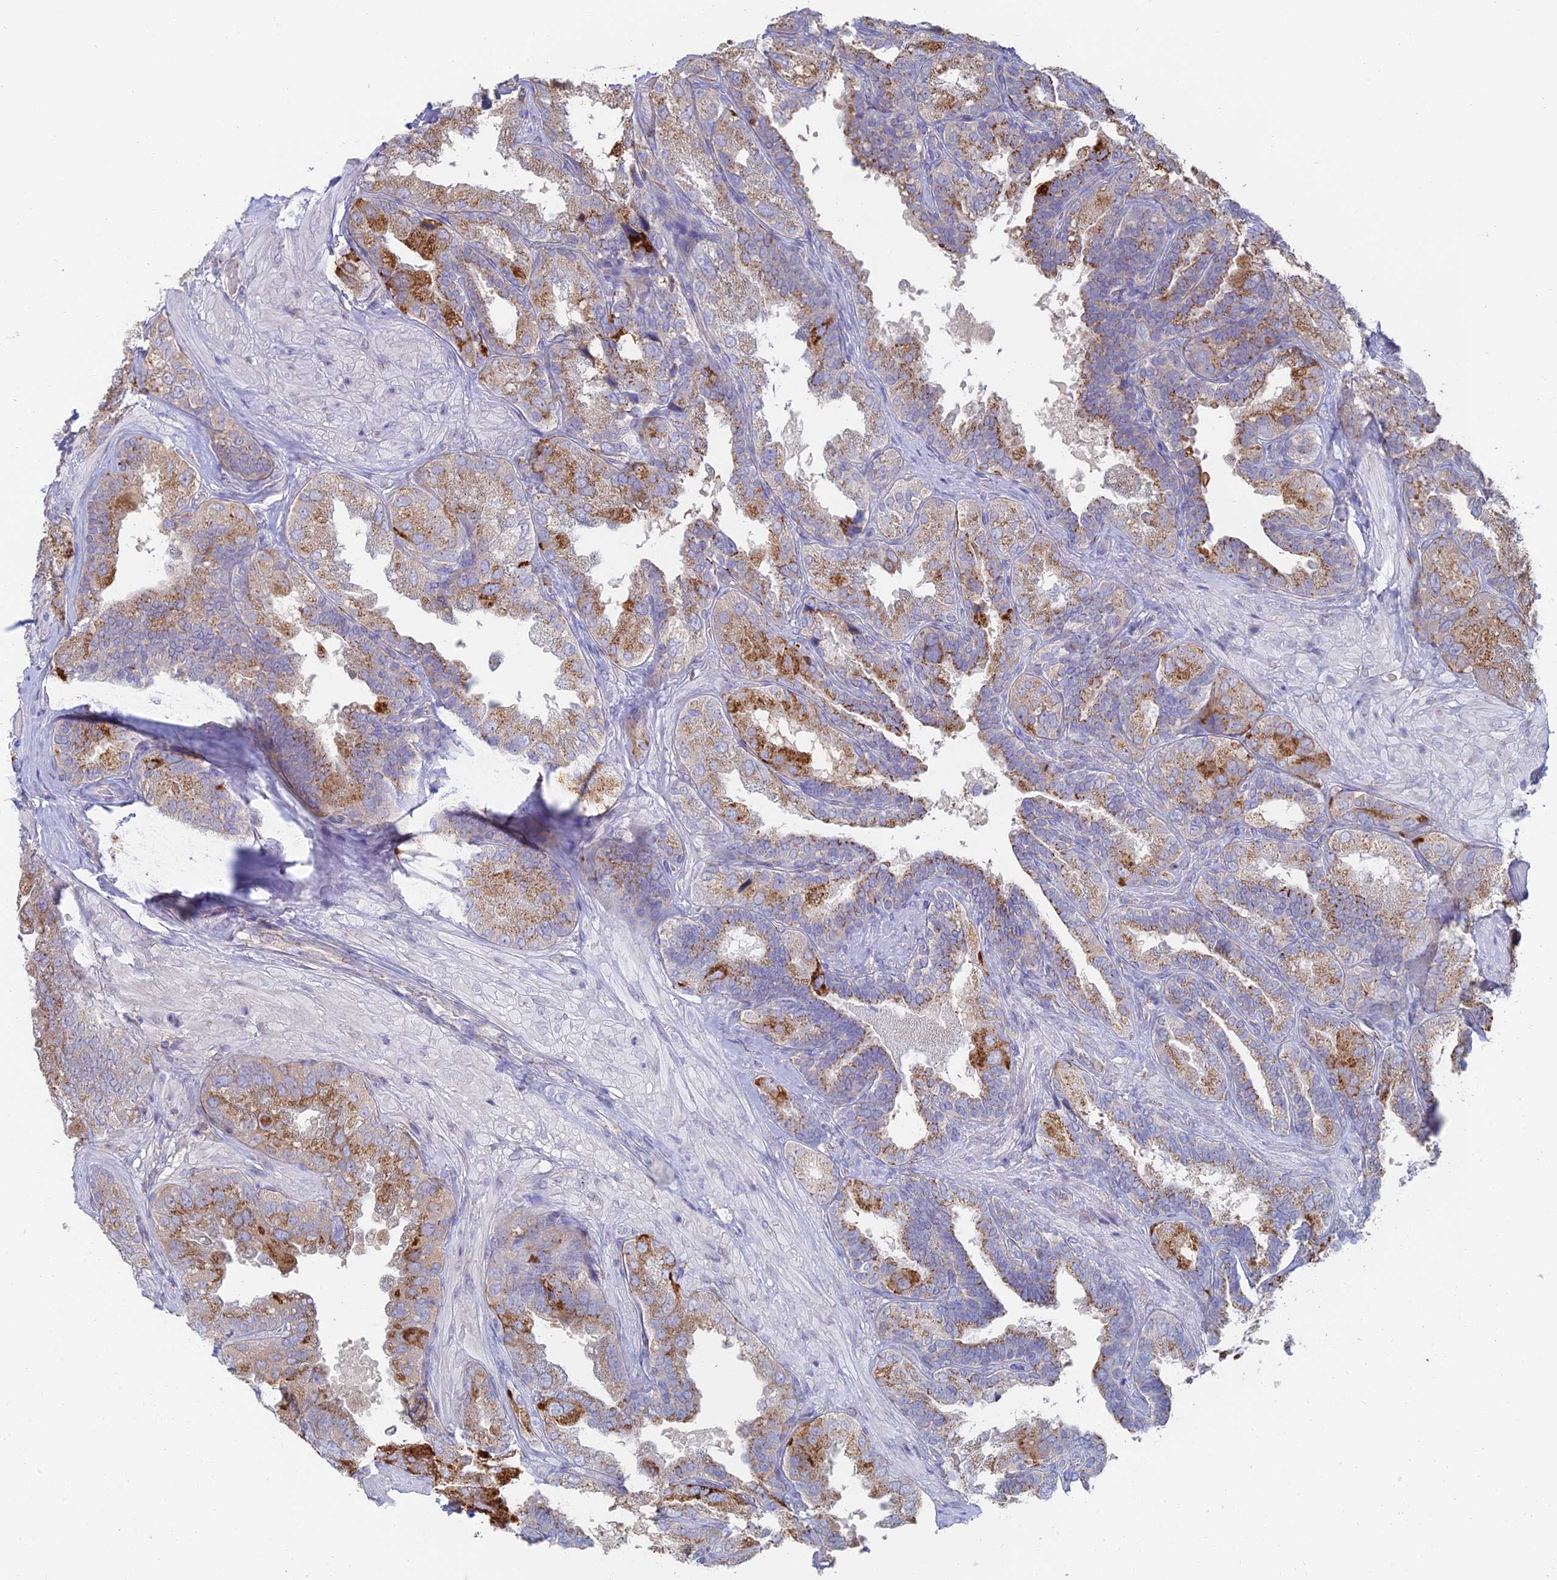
{"staining": {"intensity": "moderate", "quantity": ">75%", "location": "cytoplasmic/membranous"}, "tissue": "seminal vesicle", "cell_type": "Glandular cells", "image_type": "normal", "snomed": [{"axis": "morphology", "description": "Normal tissue, NOS"}, {"axis": "topography", "description": "Seminal veicle"}, {"axis": "topography", "description": "Peripheral nerve tissue"}], "caption": "A micrograph of seminal vesicle stained for a protein reveals moderate cytoplasmic/membranous brown staining in glandular cells.", "gene": "ENSG00000267561", "patient": {"sex": "male", "age": 63}}